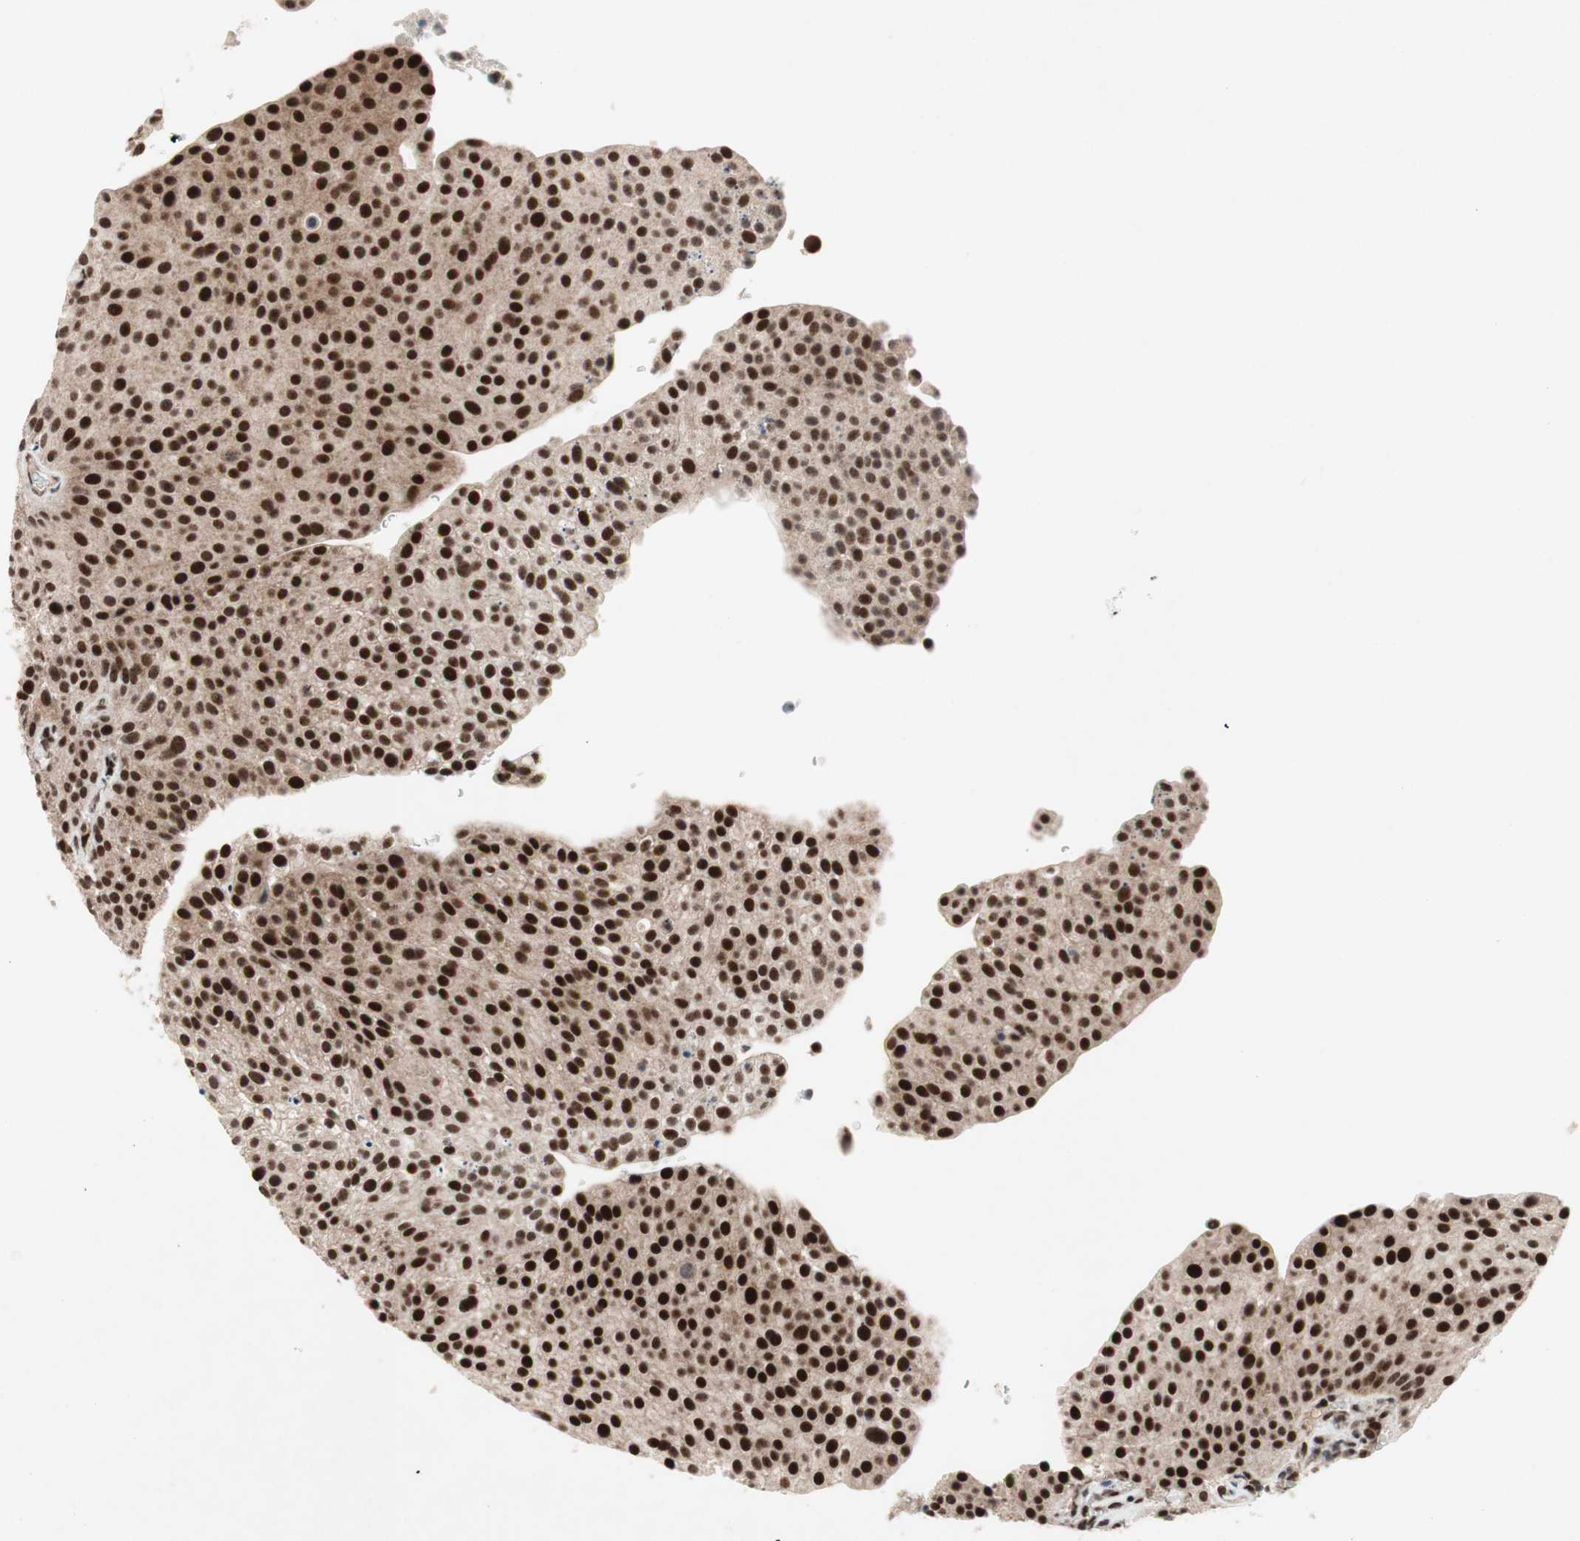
{"staining": {"intensity": "strong", "quantity": ">75%", "location": "nuclear"}, "tissue": "urothelial cancer", "cell_type": "Tumor cells", "image_type": "cancer", "snomed": [{"axis": "morphology", "description": "Urothelial carcinoma, Low grade"}, {"axis": "topography", "description": "Smooth muscle"}, {"axis": "topography", "description": "Urinary bladder"}], "caption": "This micrograph displays immunohistochemistry (IHC) staining of human urothelial cancer, with high strong nuclear staining in approximately >75% of tumor cells.", "gene": "TCF12", "patient": {"sex": "male", "age": 60}}